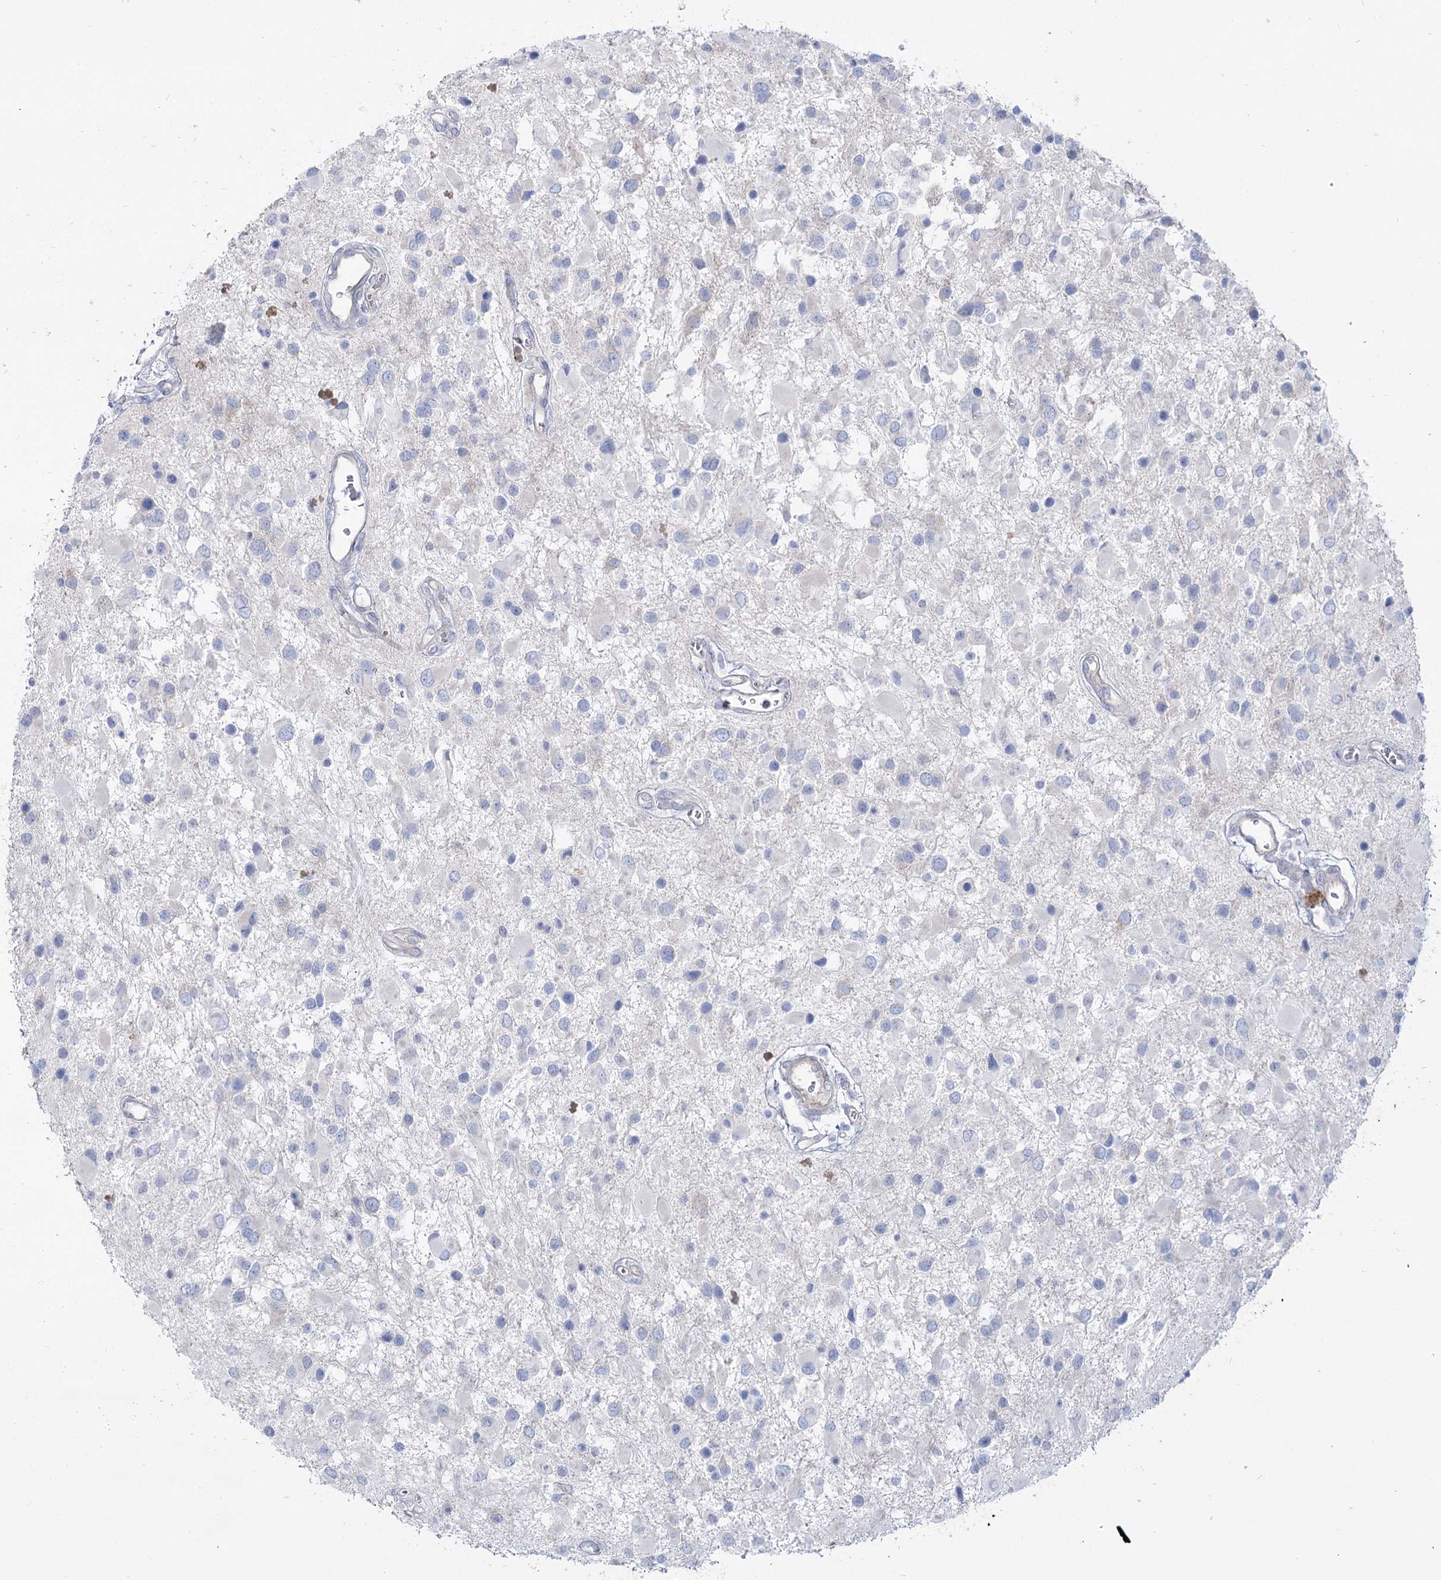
{"staining": {"intensity": "negative", "quantity": "none", "location": "none"}, "tissue": "glioma", "cell_type": "Tumor cells", "image_type": "cancer", "snomed": [{"axis": "morphology", "description": "Glioma, malignant, High grade"}, {"axis": "topography", "description": "Brain"}], "caption": "High magnification brightfield microscopy of high-grade glioma (malignant) stained with DAB (3,3'-diaminobenzidine) (brown) and counterstained with hematoxylin (blue): tumor cells show no significant positivity.", "gene": "SUOX", "patient": {"sex": "male", "age": 53}}